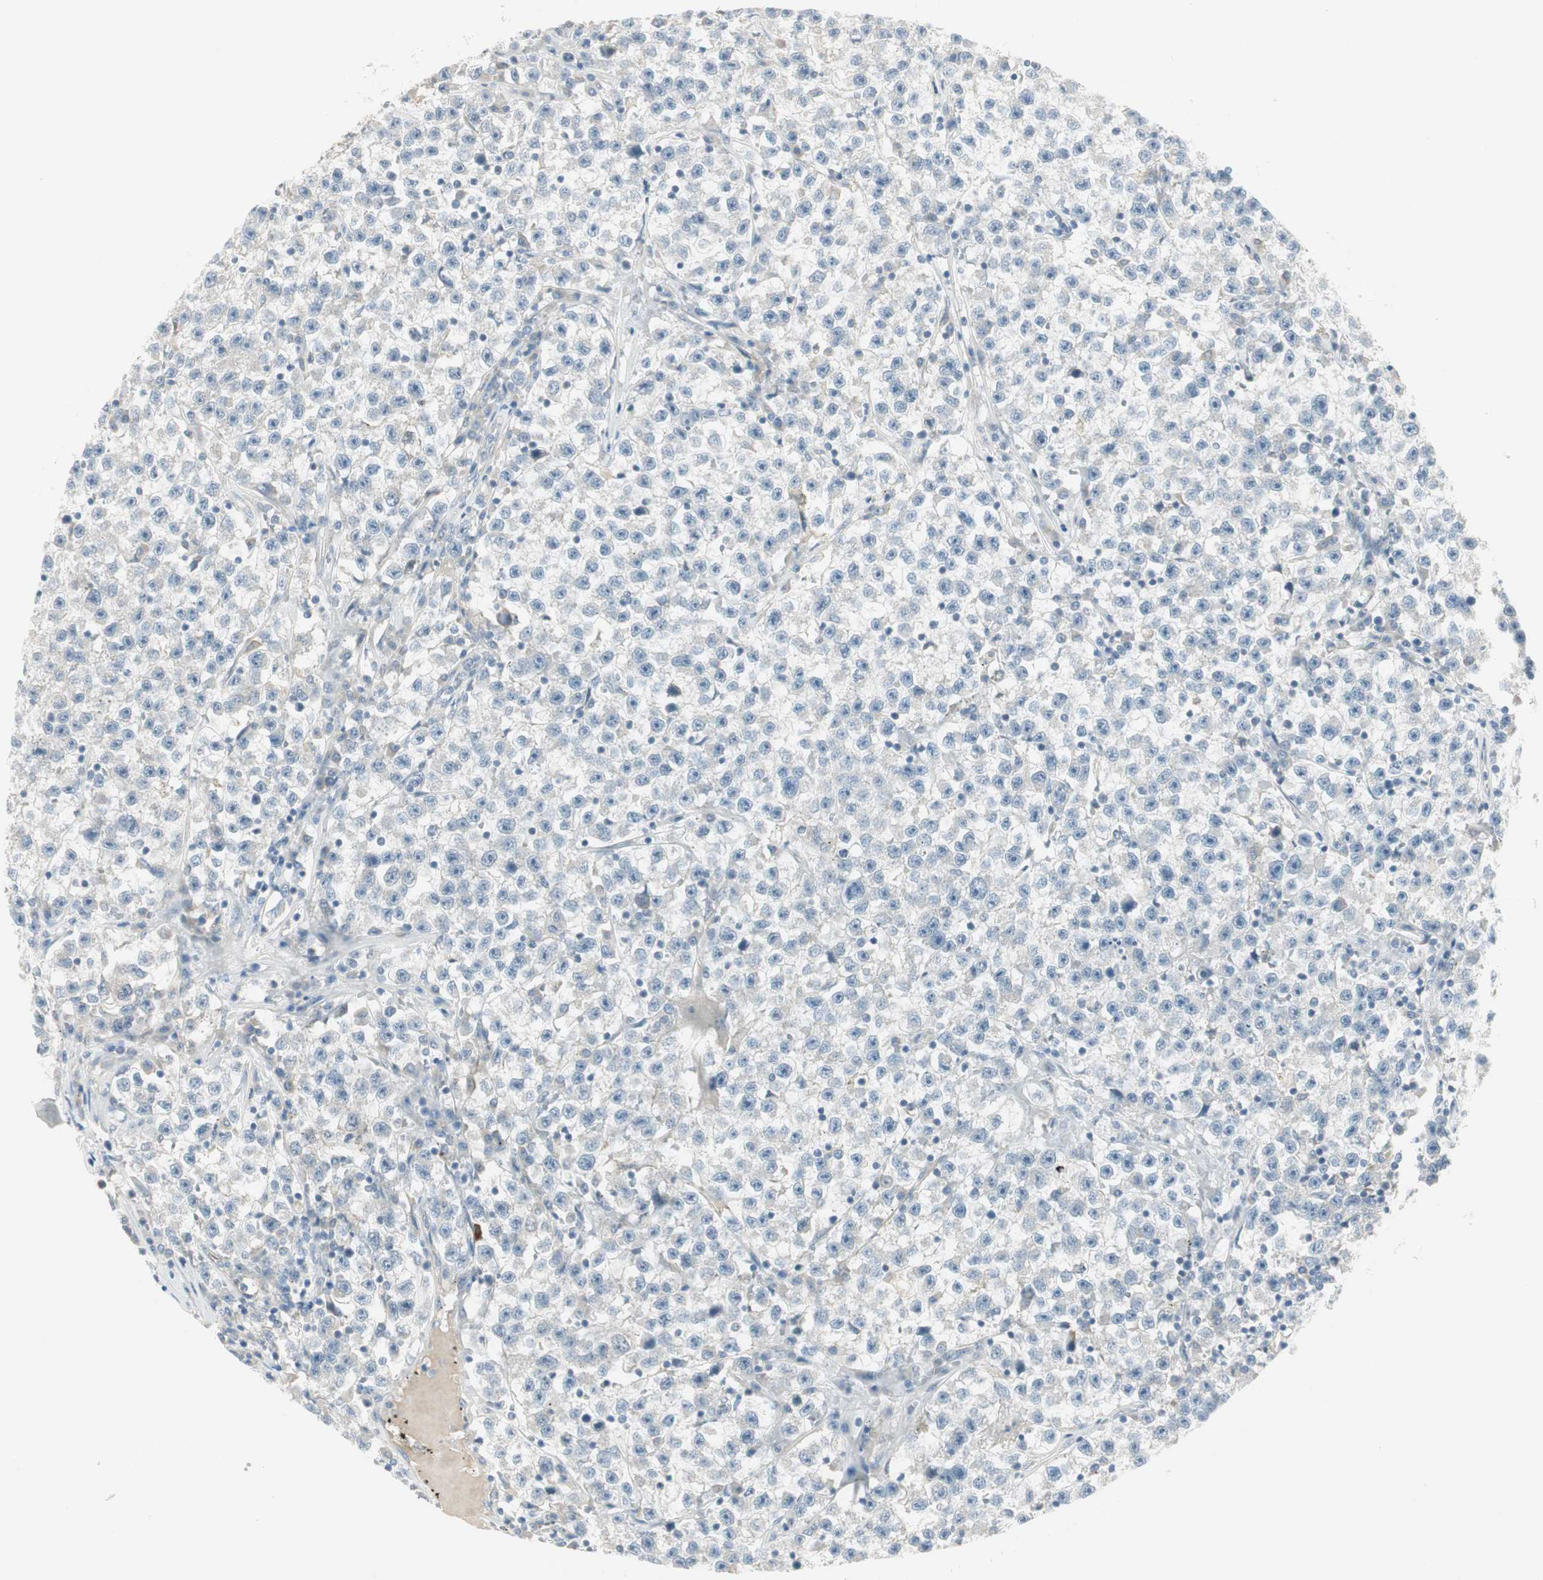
{"staining": {"intensity": "negative", "quantity": "none", "location": "none"}, "tissue": "testis cancer", "cell_type": "Tumor cells", "image_type": "cancer", "snomed": [{"axis": "morphology", "description": "Seminoma, NOS"}, {"axis": "topography", "description": "Testis"}], "caption": "Human testis seminoma stained for a protein using immunohistochemistry displays no positivity in tumor cells.", "gene": "STON1-GTF2A1L", "patient": {"sex": "male", "age": 22}}